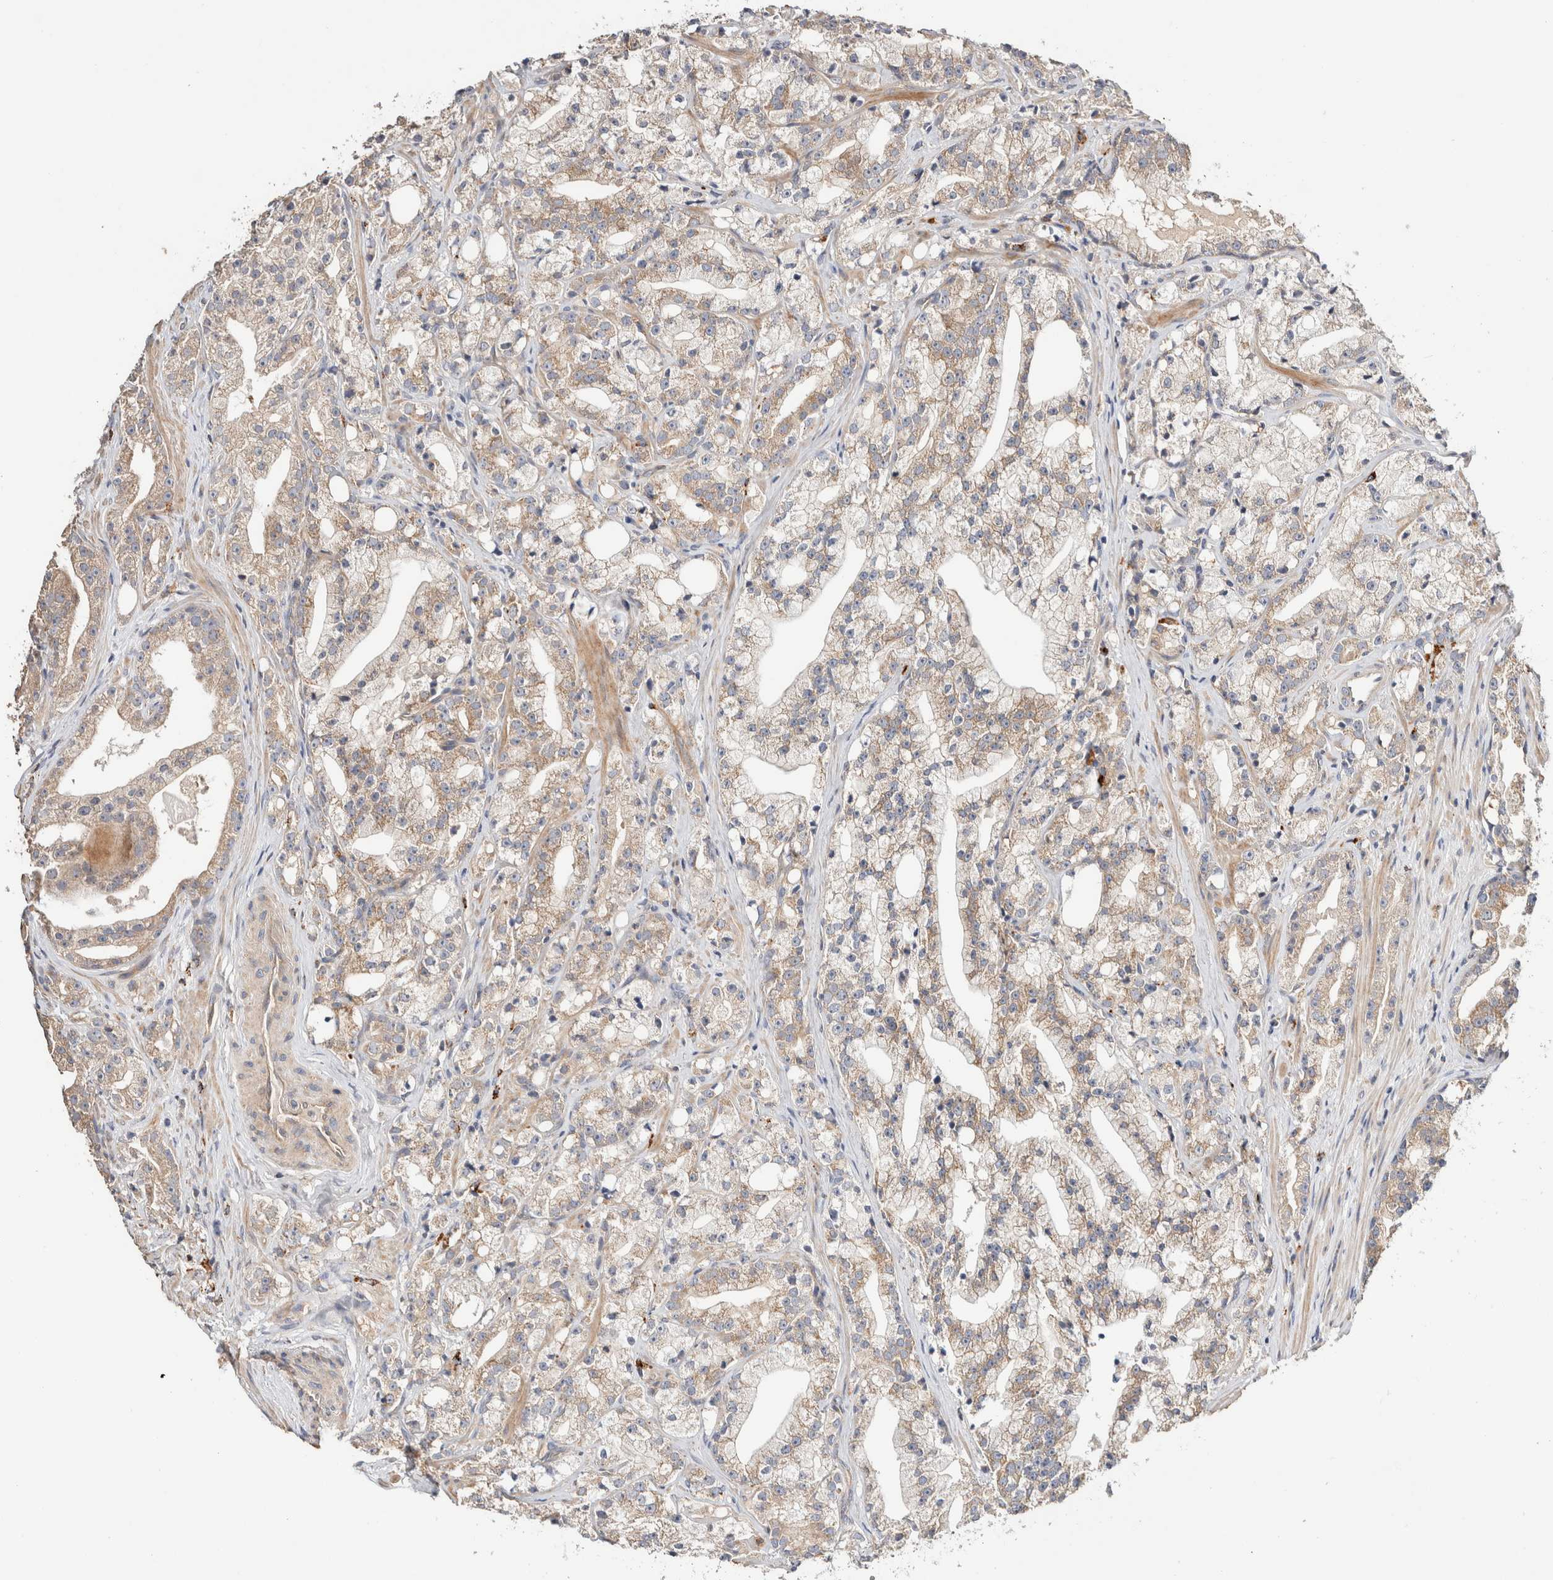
{"staining": {"intensity": "weak", "quantity": ">75%", "location": "cytoplasmic/membranous"}, "tissue": "prostate cancer", "cell_type": "Tumor cells", "image_type": "cancer", "snomed": [{"axis": "morphology", "description": "Adenocarcinoma, High grade"}, {"axis": "topography", "description": "Prostate"}], "caption": "The image demonstrates staining of prostate cancer, revealing weak cytoplasmic/membranous protein positivity (brown color) within tumor cells.", "gene": "B3GNTL1", "patient": {"sex": "male", "age": 64}}